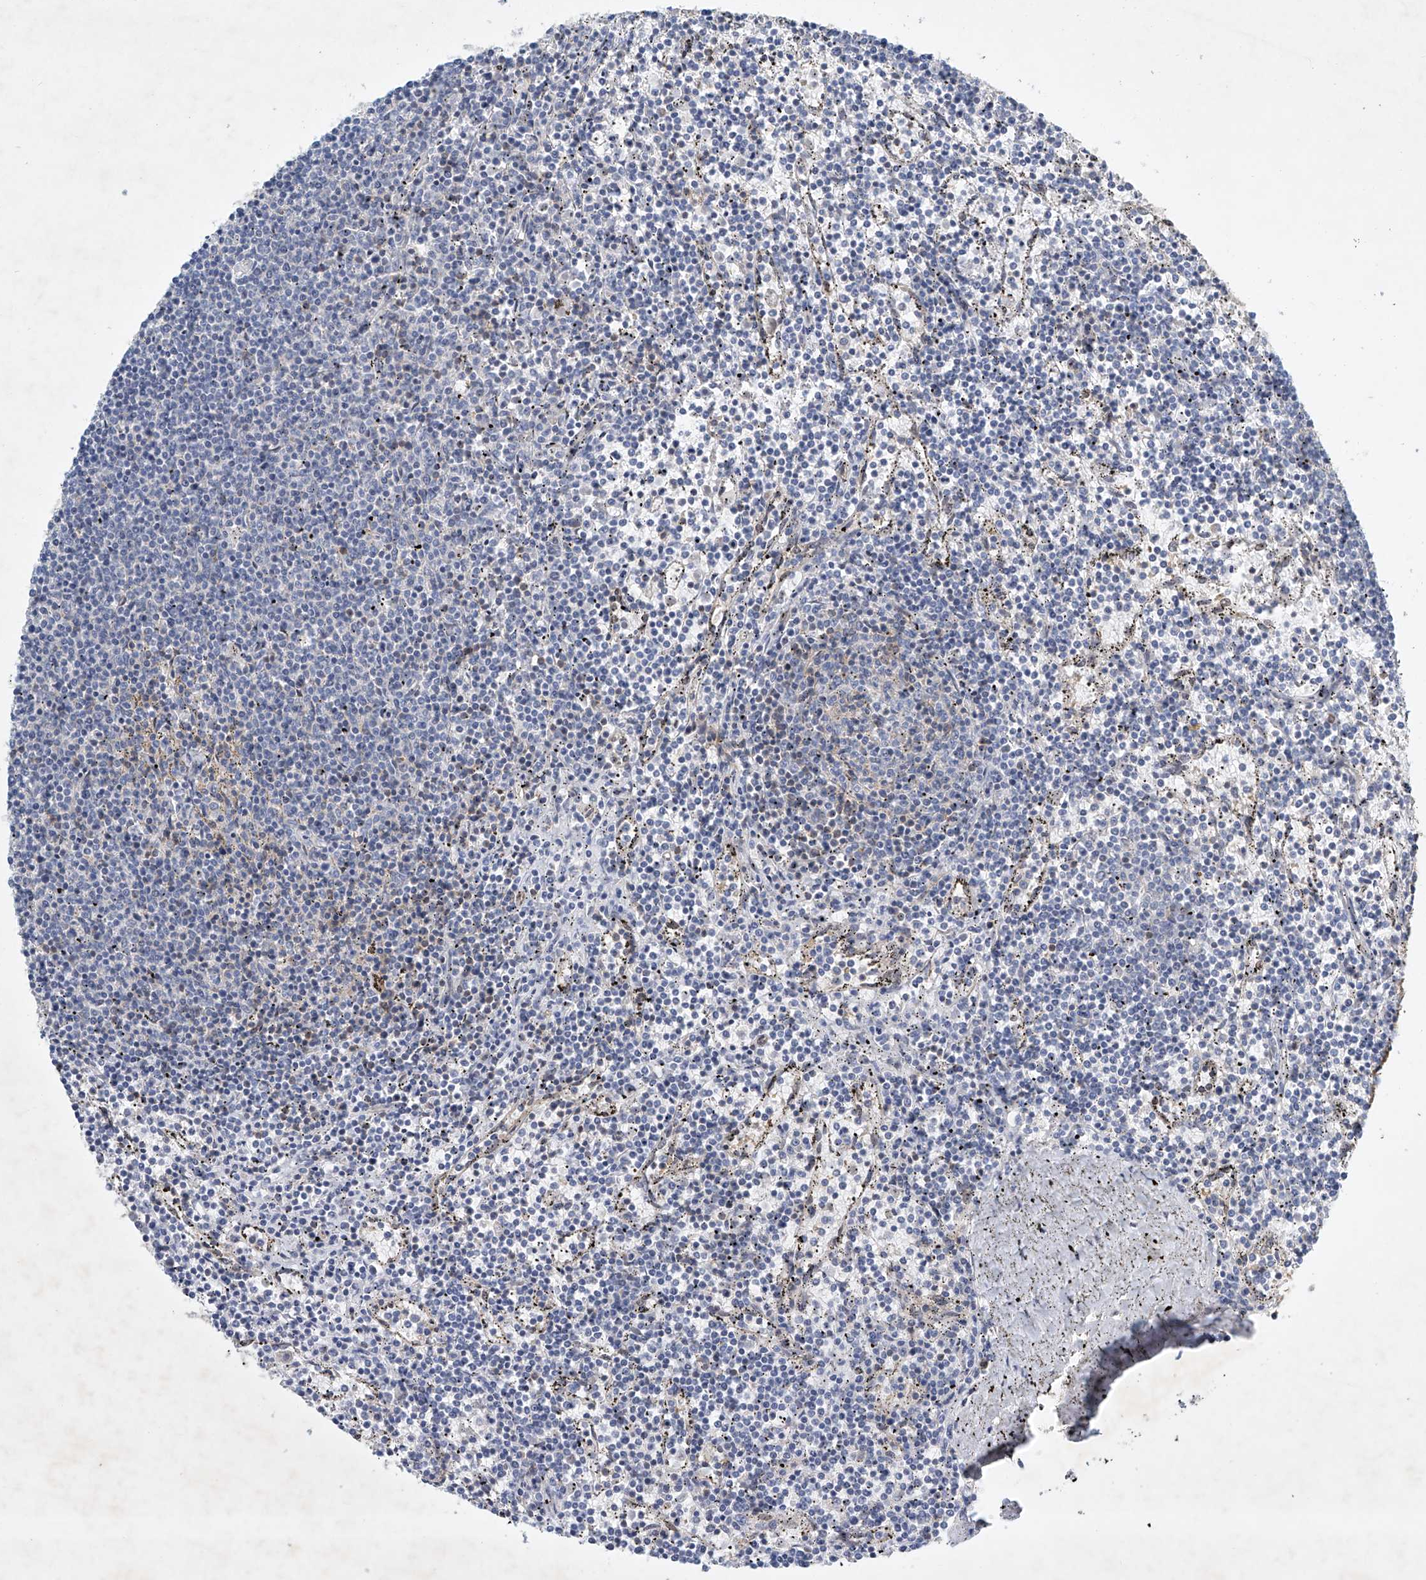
{"staining": {"intensity": "negative", "quantity": "none", "location": "none"}, "tissue": "lymphoma", "cell_type": "Tumor cells", "image_type": "cancer", "snomed": [{"axis": "morphology", "description": "Malignant lymphoma, non-Hodgkin's type, Low grade"}, {"axis": "topography", "description": "Spleen"}], "caption": "Tumor cells are negative for brown protein staining in lymphoma.", "gene": "CARMIL1", "patient": {"sex": "female", "age": 50}}